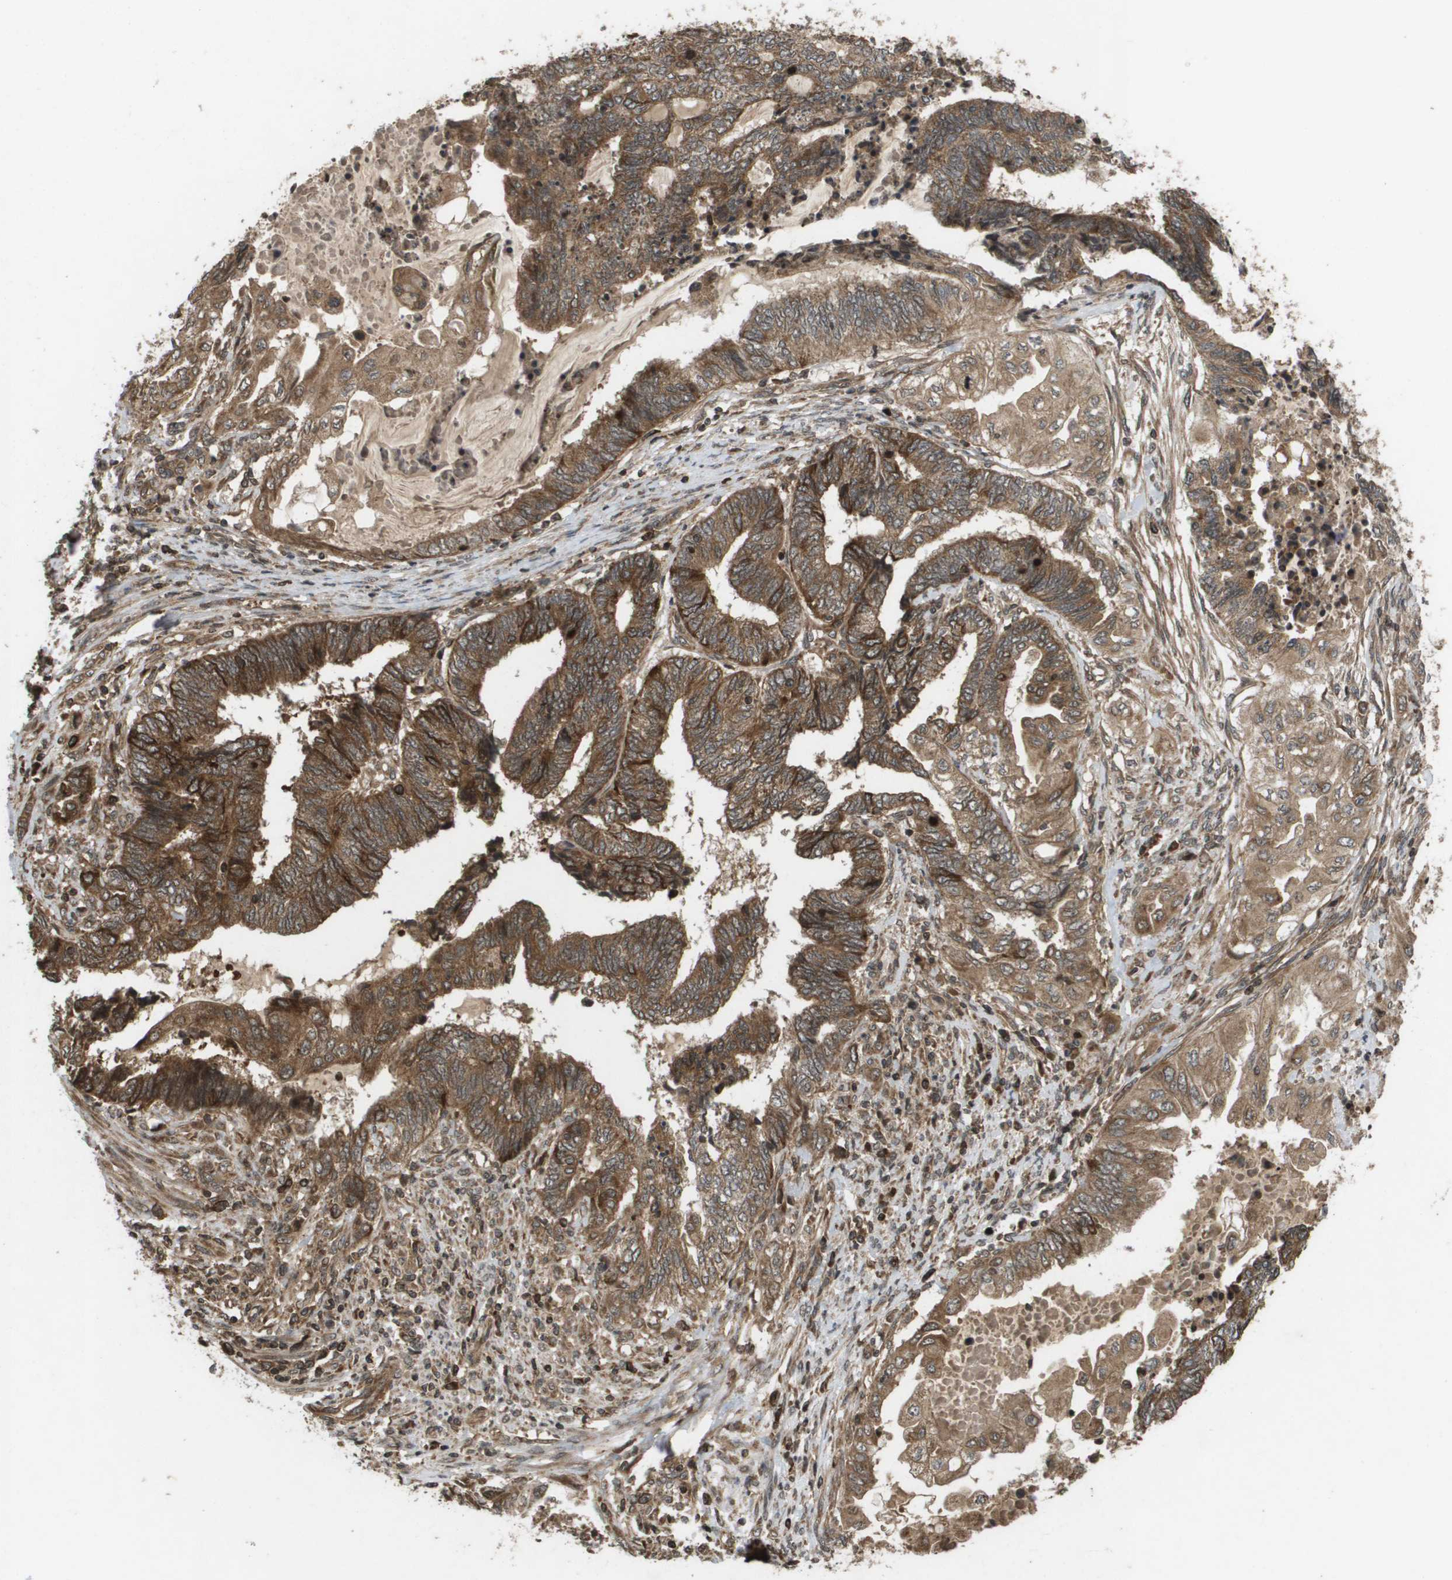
{"staining": {"intensity": "moderate", "quantity": ">75%", "location": "cytoplasmic/membranous"}, "tissue": "endometrial cancer", "cell_type": "Tumor cells", "image_type": "cancer", "snomed": [{"axis": "morphology", "description": "Adenocarcinoma, NOS"}, {"axis": "topography", "description": "Uterus"}, {"axis": "topography", "description": "Endometrium"}], "caption": "This photomicrograph displays immunohistochemistry (IHC) staining of adenocarcinoma (endometrial), with medium moderate cytoplasmic/membranous staining in approximately >75% of tumor cells.", "gene": "KIF11", "patient": {"sex": "female", "age": 70}}